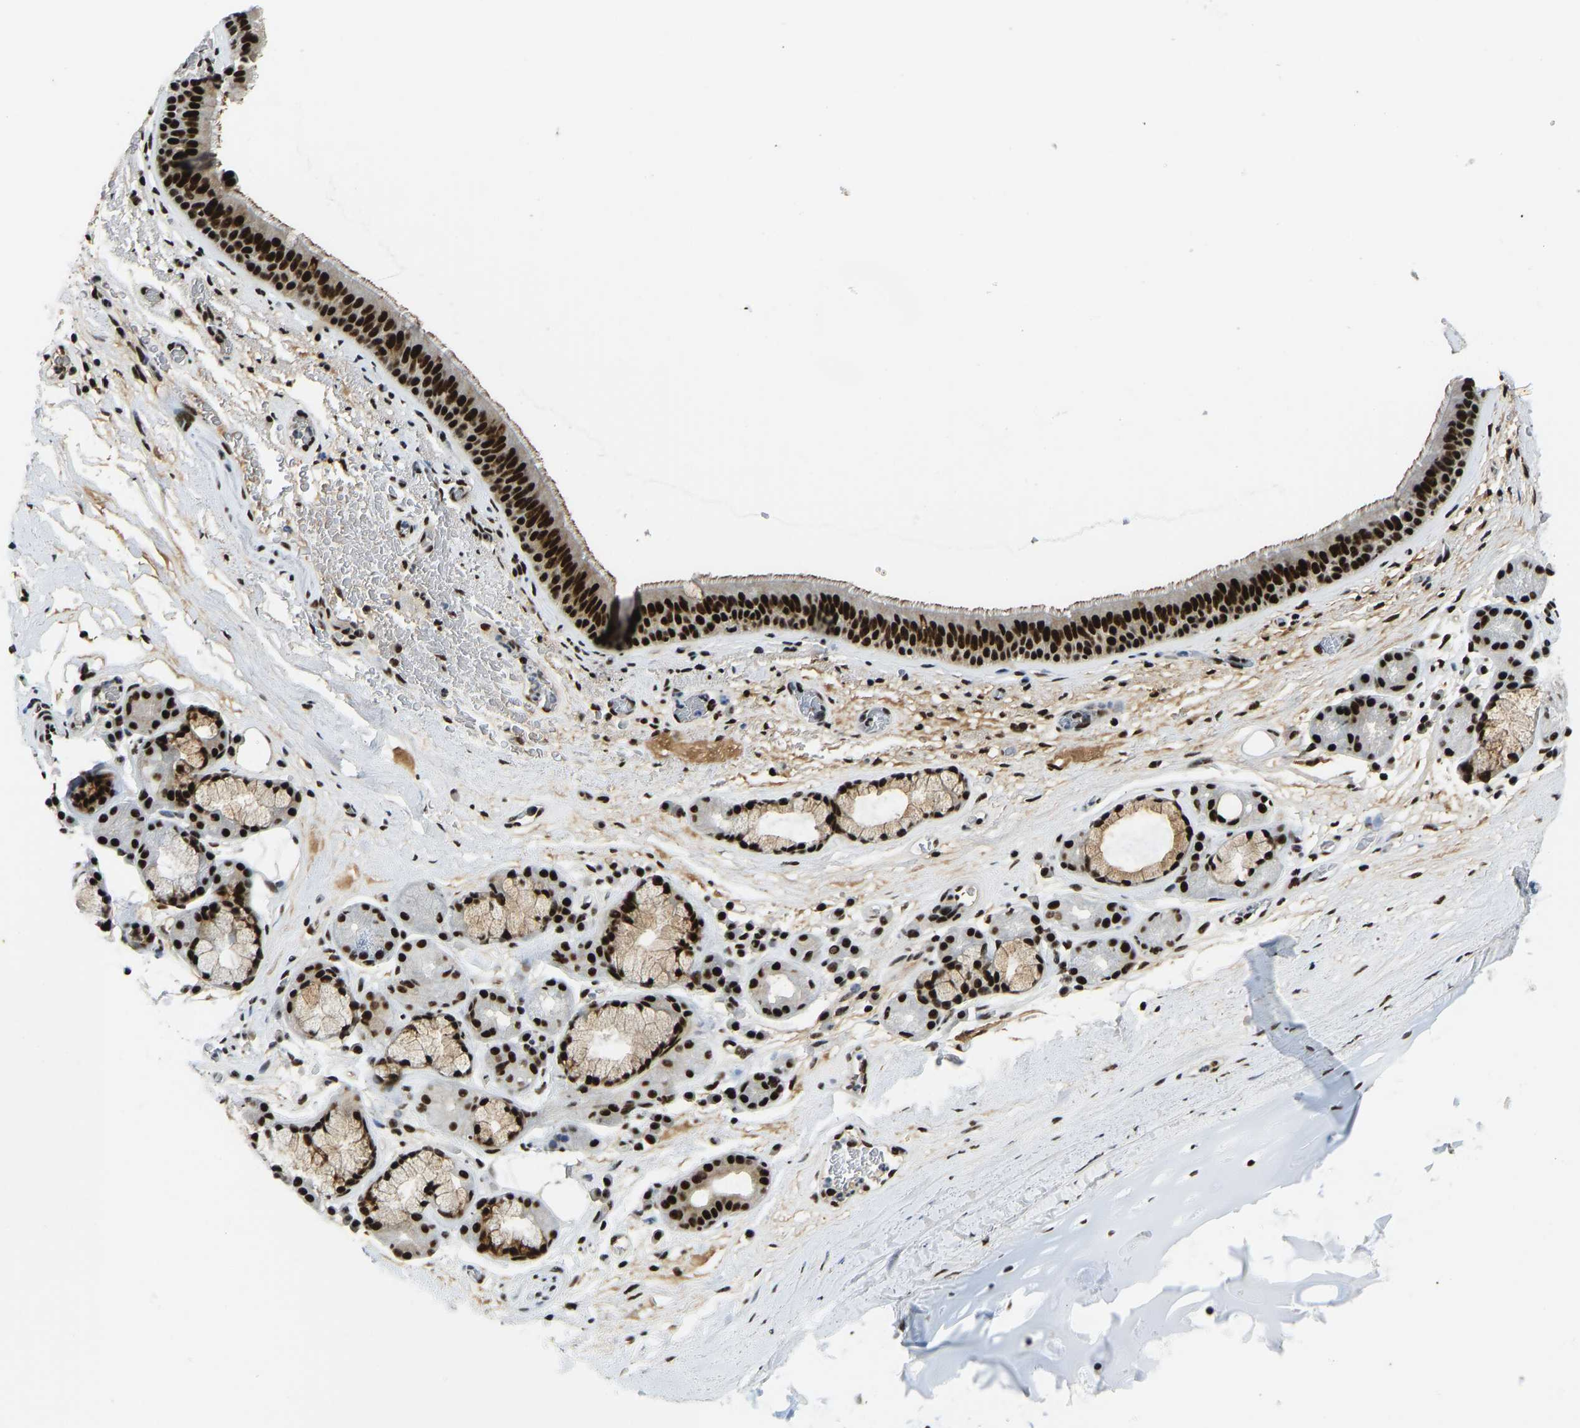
{"staining": {"intensity": "strong", "quantity": ">75%", "location": "cytoplasmic/membranous,nuclear"}, "tissue": "bronchus", "cell_type": "Respiratory epithelial cells", "image_type": "normal", "snomed": [{"axis": "morphology", "description": "Normal tissue, NOS"}, {"axis": "topography", "description": "Cartilage tissue"}], "caption": "This image demonstrates immunohistochemistry staining of unremarkable bronchus, with high strong cytoplasmic/membranous,nuclear staining in about >75% of respiratory epithelial cells.", "gene": "FOXK1", "patient": {"sex": "female", "age": 63}}